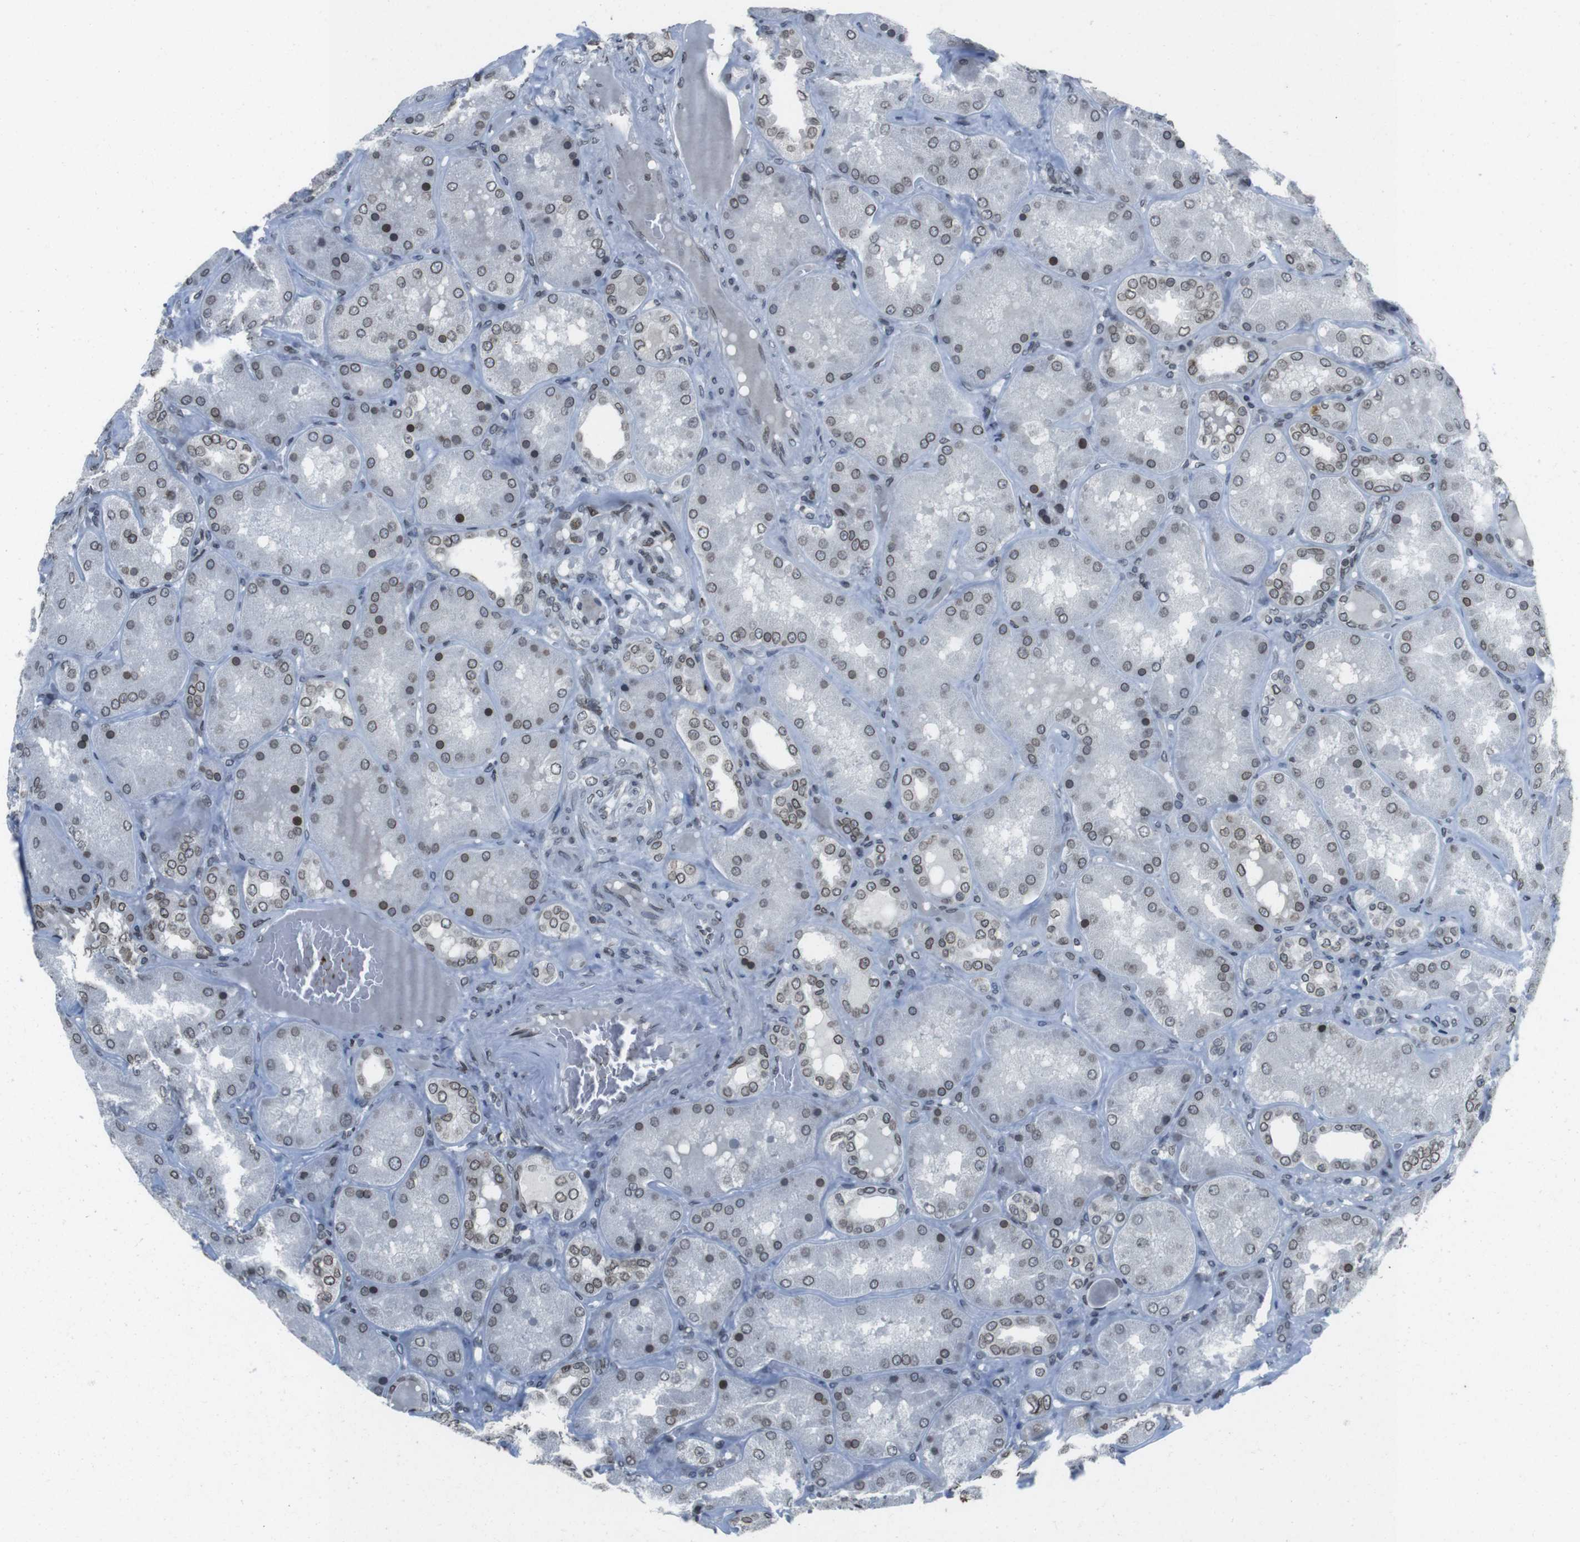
{"staining": {"intensity": "strong", "quantity": ">75%", "location": "nuclear"}, "tissue": "kidney", "cell_type": "Cells in glomeruli", "image_type": "normal", "snomed": [{"axis": "morphology", "description": "Normal tissue, NOS"}, {"axis": "topography", "description": "Kidney"}], "caption": "IHC micrograph of benign kidney: human kidney stained using immunohistochemistry displays high levels of strong protein expression localized specifically in the nuclear of cells in glomeruli, appearing as a nuclear brown color.", "gene": "MAD1L1", "patient": {"sex": "female", "age": 56}}